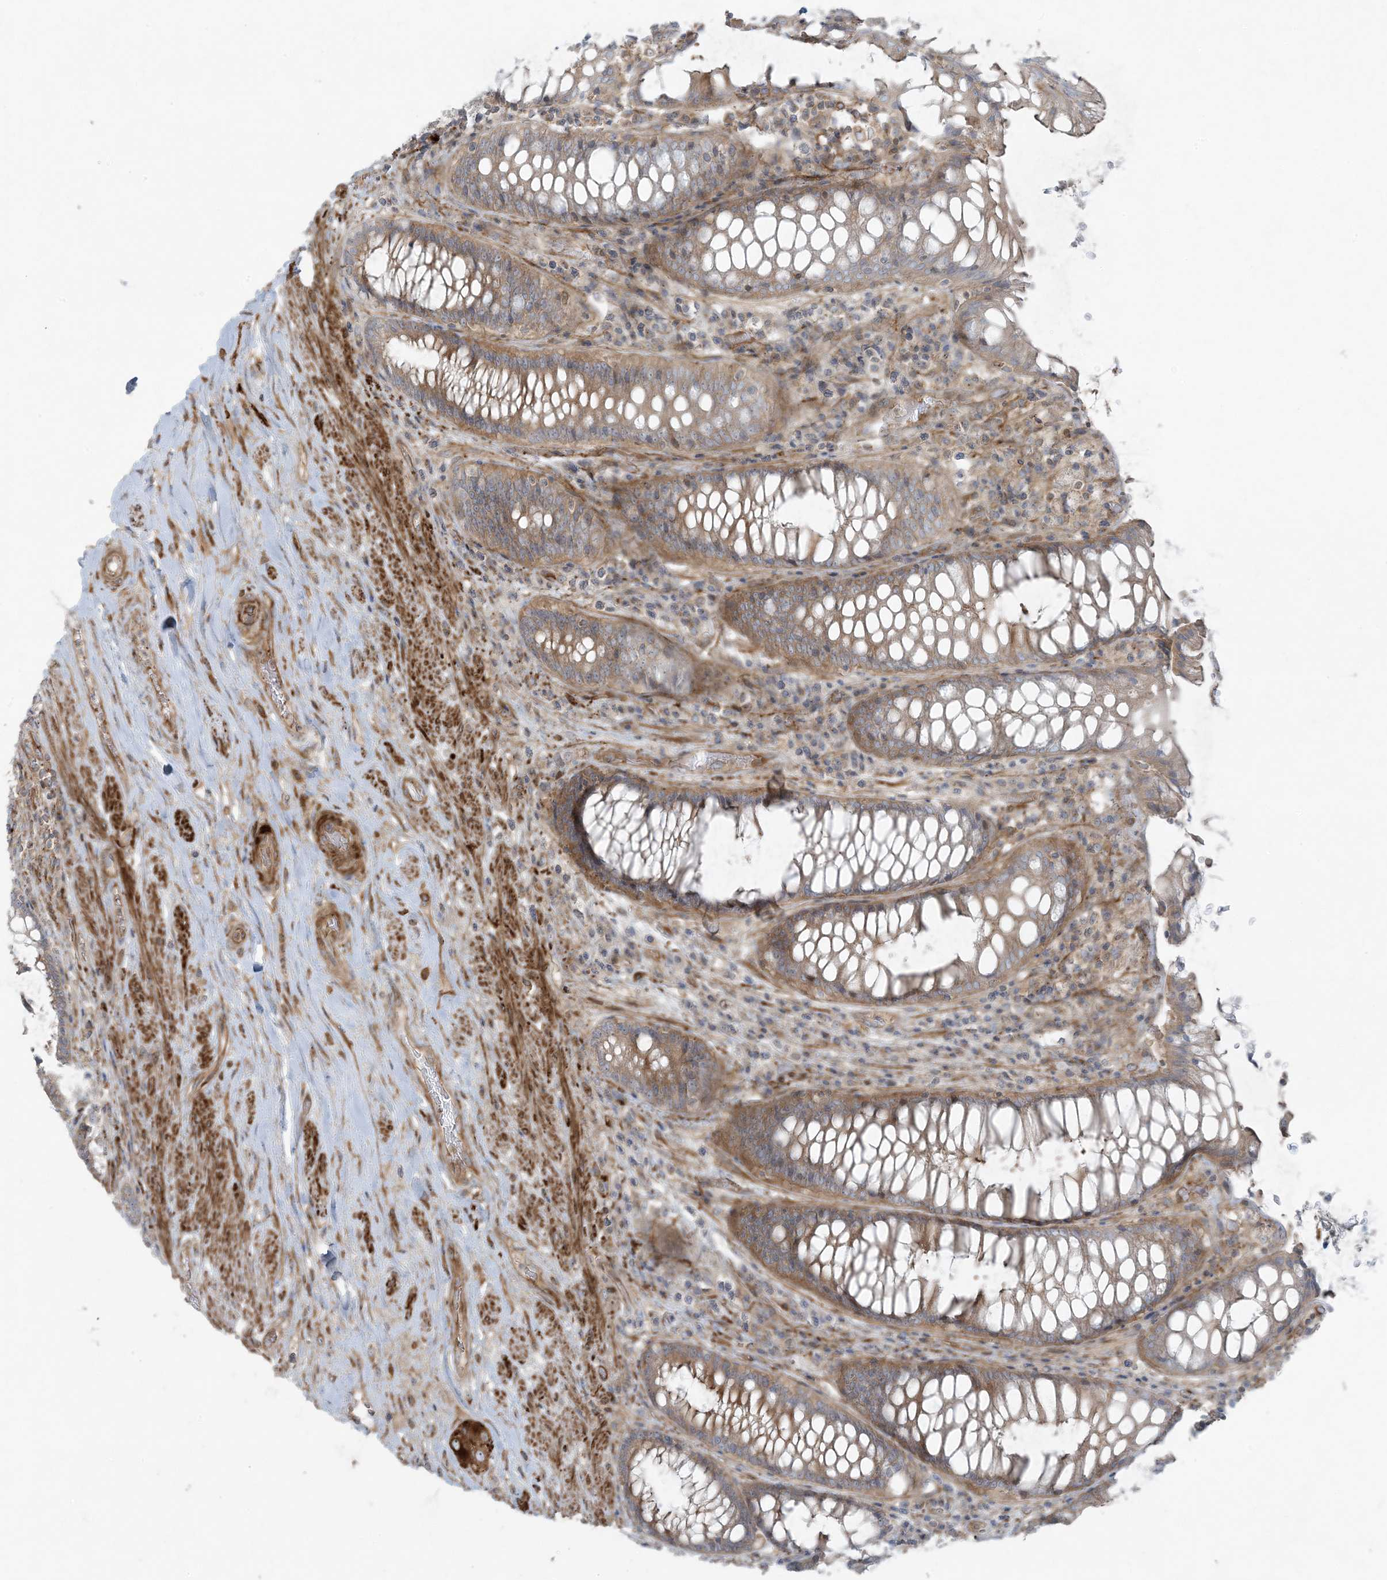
{"staining": {"intensity": "moderate", "quantity": ">75%", "location": "cytoplasmic/membranous"}, "tissue": "rectum", "cell_type": "Glandular cells", "image_type": "normal", "snomed": [{"axis": "morphology", "description": "Normal tissue, NOS"}, {"axis": "topography", "description": "Rectum"}], "caption": "Brown immunohistochemical staining in normal rectum shows moderate cytoplasmic/membranous staining in approximately >75% of glandular cells.", "gene": "PIK3R4", "patient": {"sex": "male", "age": 64}}